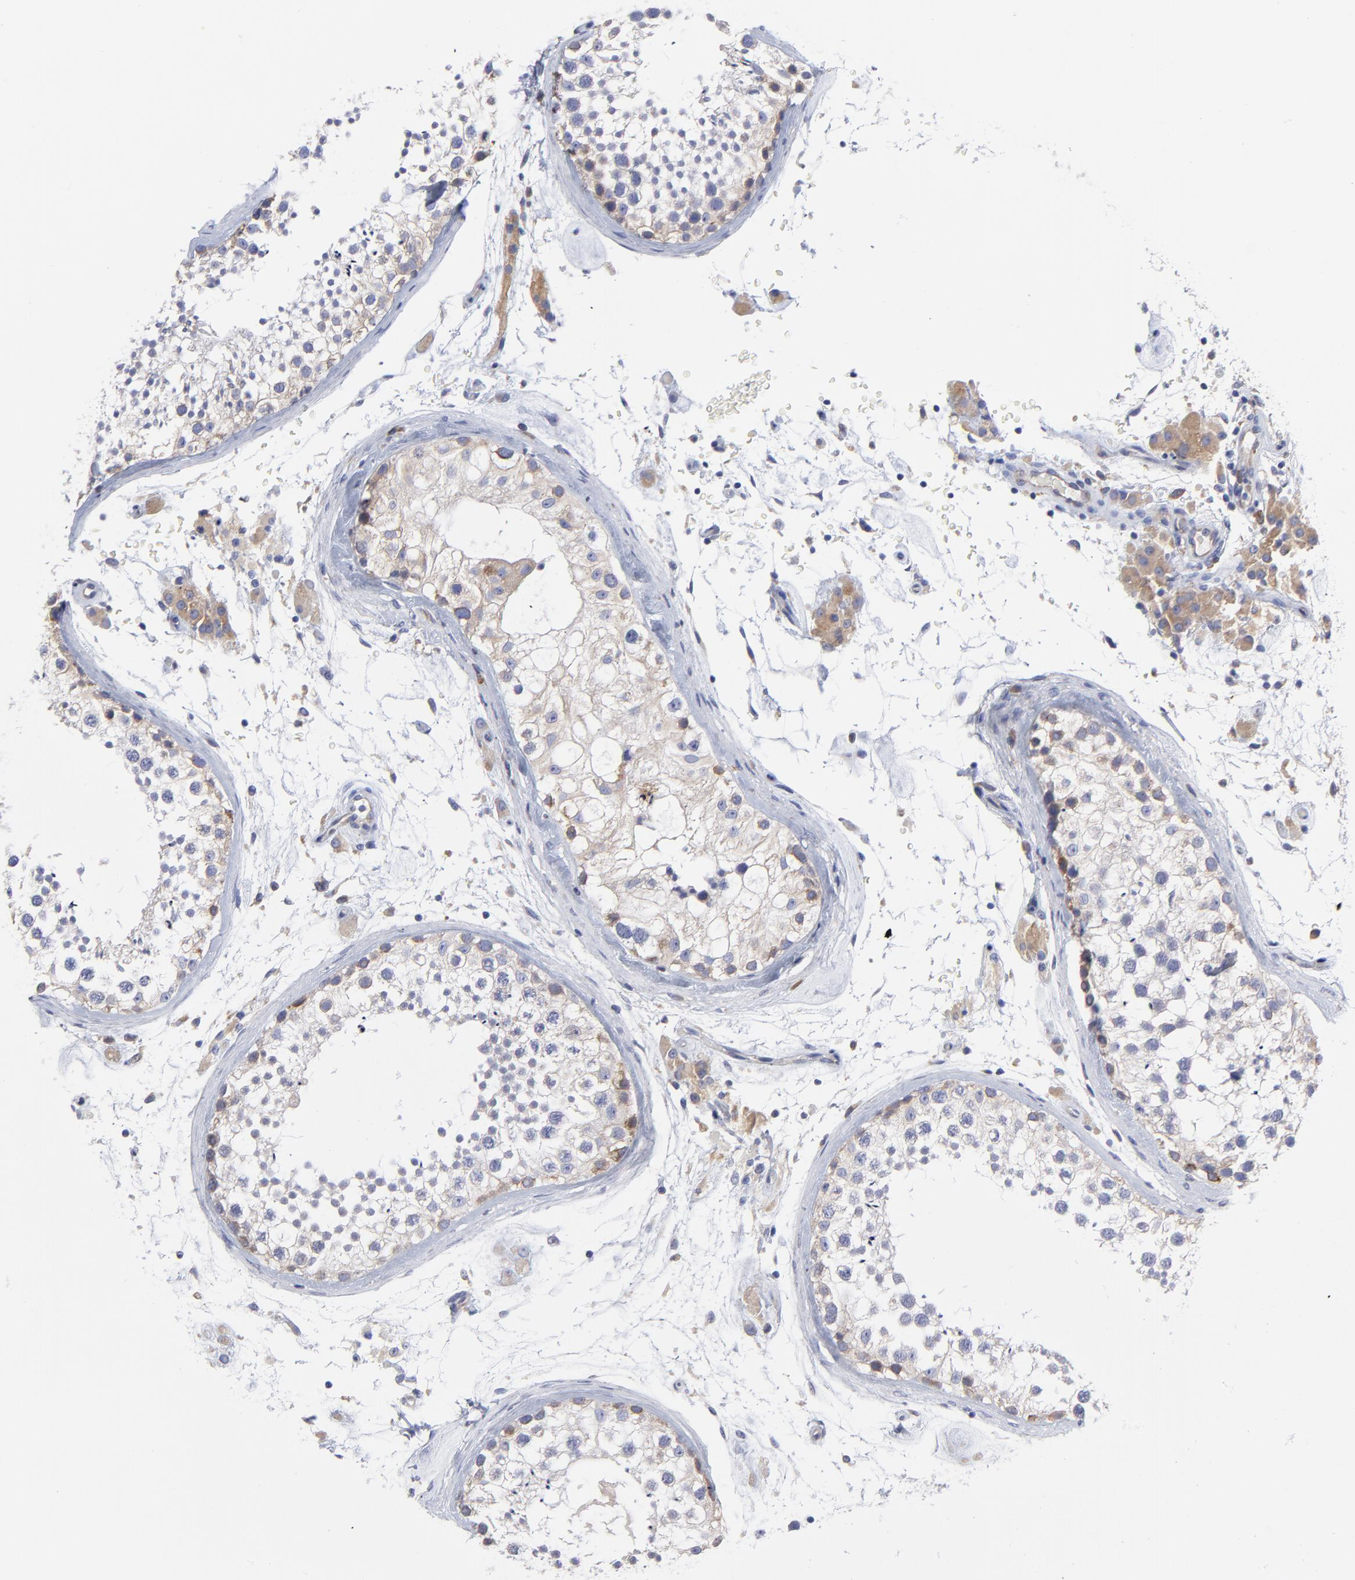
{"staining": {"intensity": "weak", "quantity": "<25%", "location": "cytoplasmic/membranous"}, "tissue": "testis", "cell_type": "Cells in seminiferous ducts", "image_type": "normal", "snomed": [{"axis": "morphology", "description": "Normal tissue, NOS"}, {"axis": "topography", "description": "Testis"}], "caption": "Cells in seminiferous ducts show no significant protein staining in benign testis.", "gene": "MOSPD2", "patient": {"sex": "male", "age": 46}}